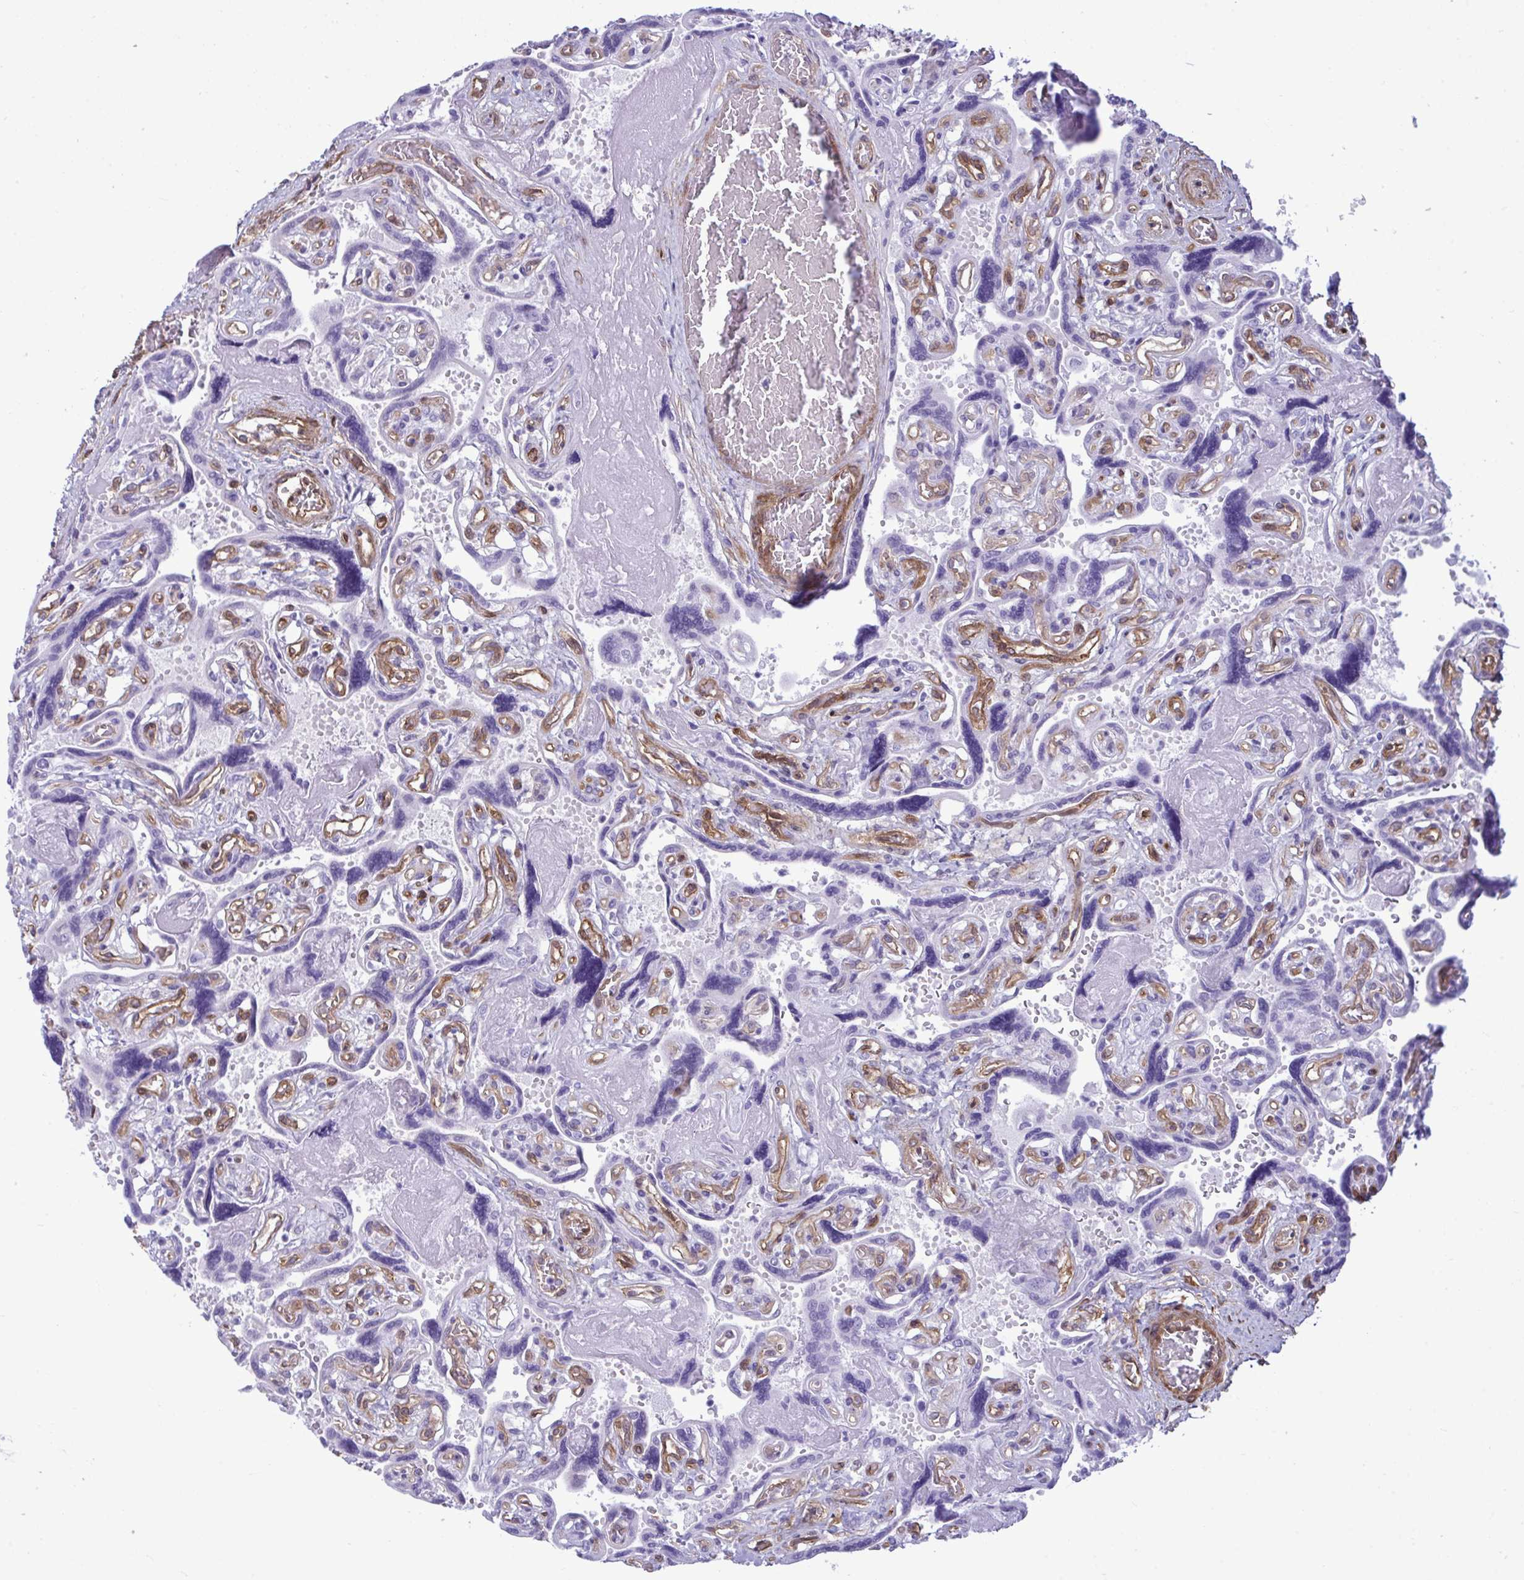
{"staining": {"intensity": "negative", "quantity": "none", "location": "none"}, "tissue": "placenta", "cell_type": "Decidual cells", "image_type": "normal", "snomed": [{"axis": "morphology", "description": "Normal tissue, NOS"}, {"axis": "topography", "description": "Placenta"}], "caption": "Immunohistochemistry of normal human placenta exhibits no expression in decidual cells.", "gene": "LIMS2", "patient": {"sex": "female", "age": 32}}